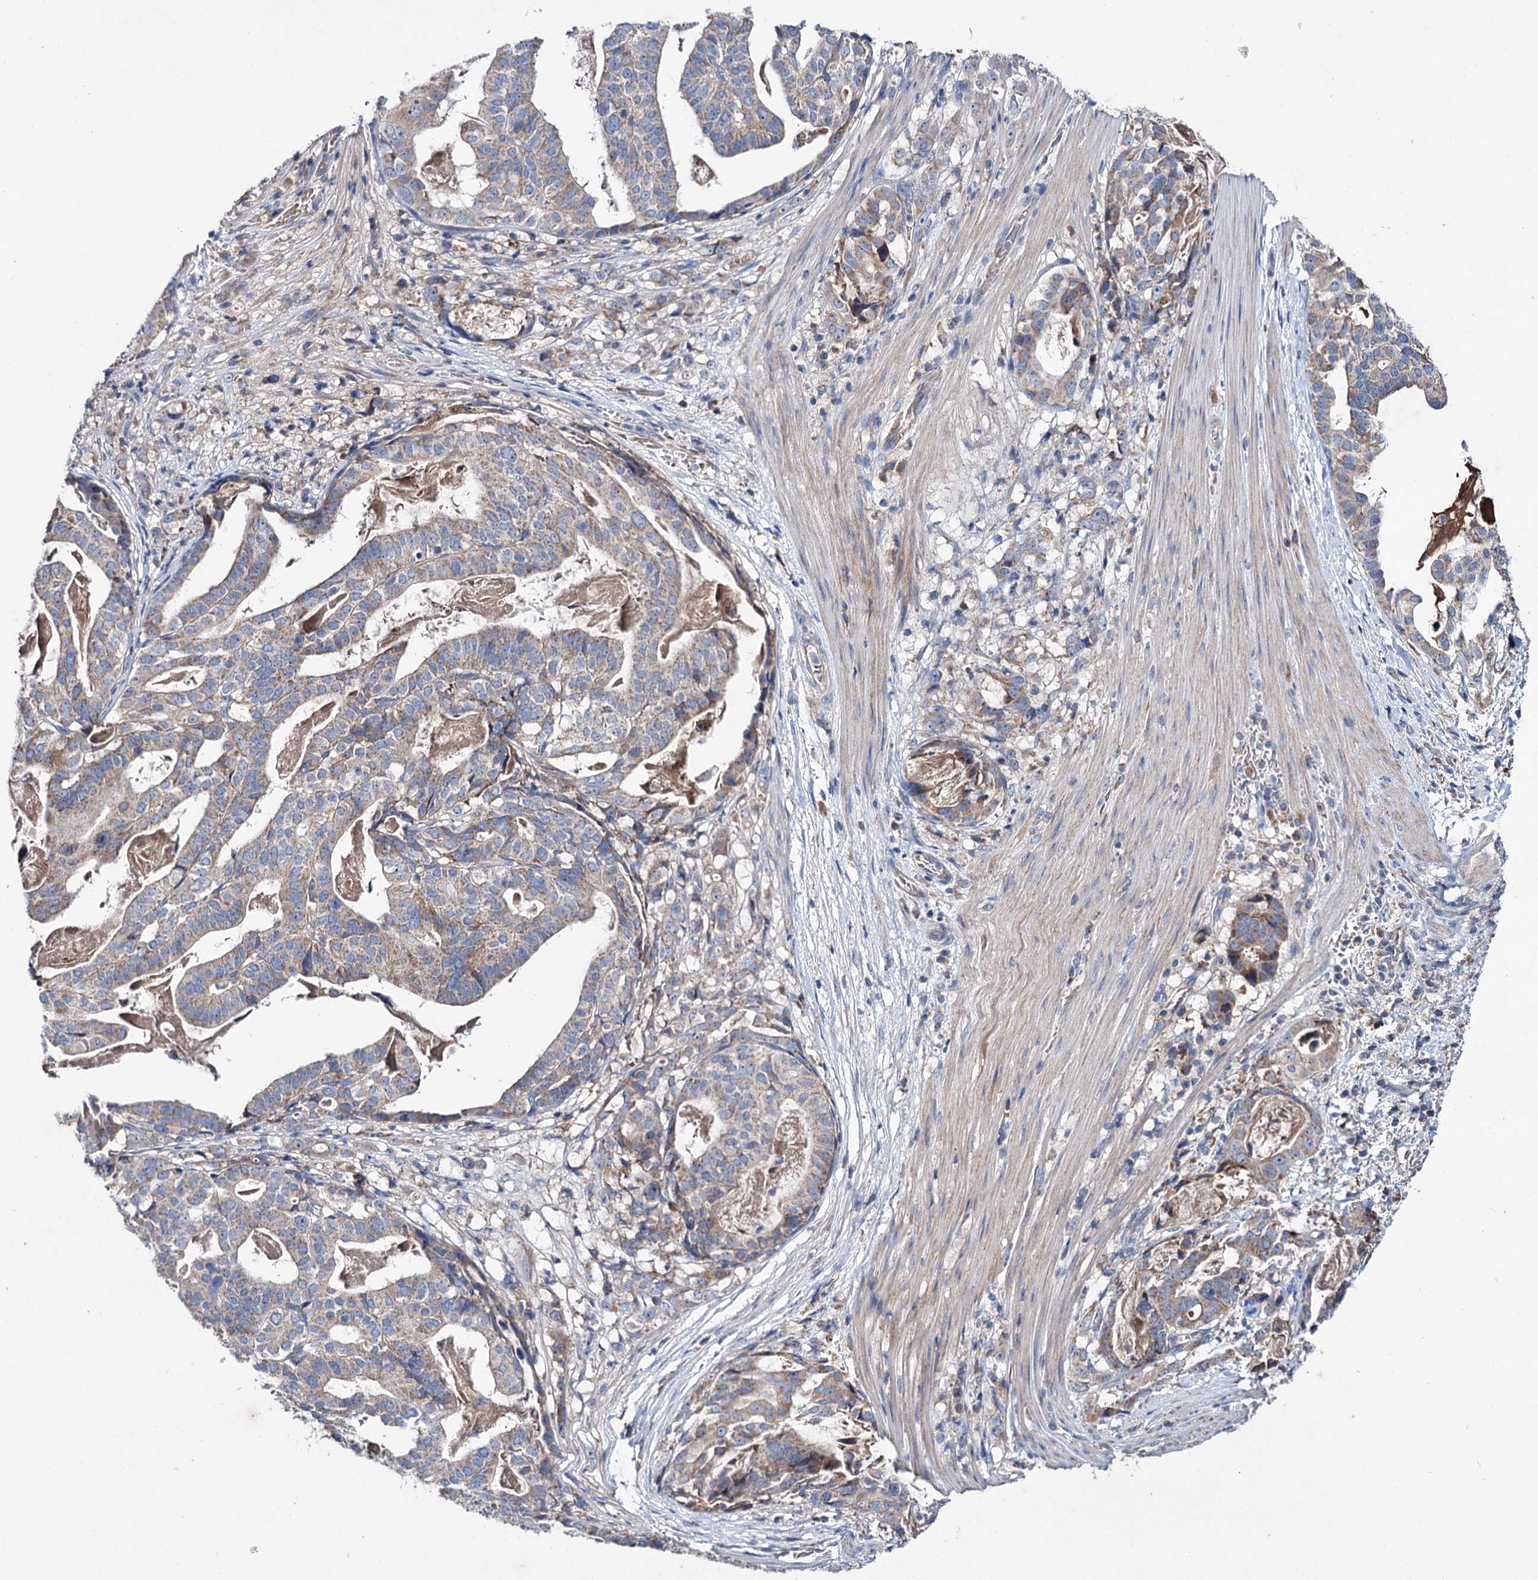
{"staining": {"intensity": "weak", "quantity": "25%-75%", "location": "cytoplasmic/membranous"}, "tissue": "stomach cancer", "cell_type": "Tumor cells", "image_type": "cancer", "snomed": [{"axis": "morphology", "description": "Adenocarcinoma, NOS"}, {"axis": "topography", "description": "Stomach"}], "caption": "High-magnification brightfield microscopy of adenocarcinoma (stomach) stained with DAB (brown) and counterstained with hematoxylin (blue). tumor cells exhibit weak cytoplasmic/membranous expression is present in about25%-75% of cells.", "gene": "CLPB", "patient": {"sex": "male", "age": 48}}